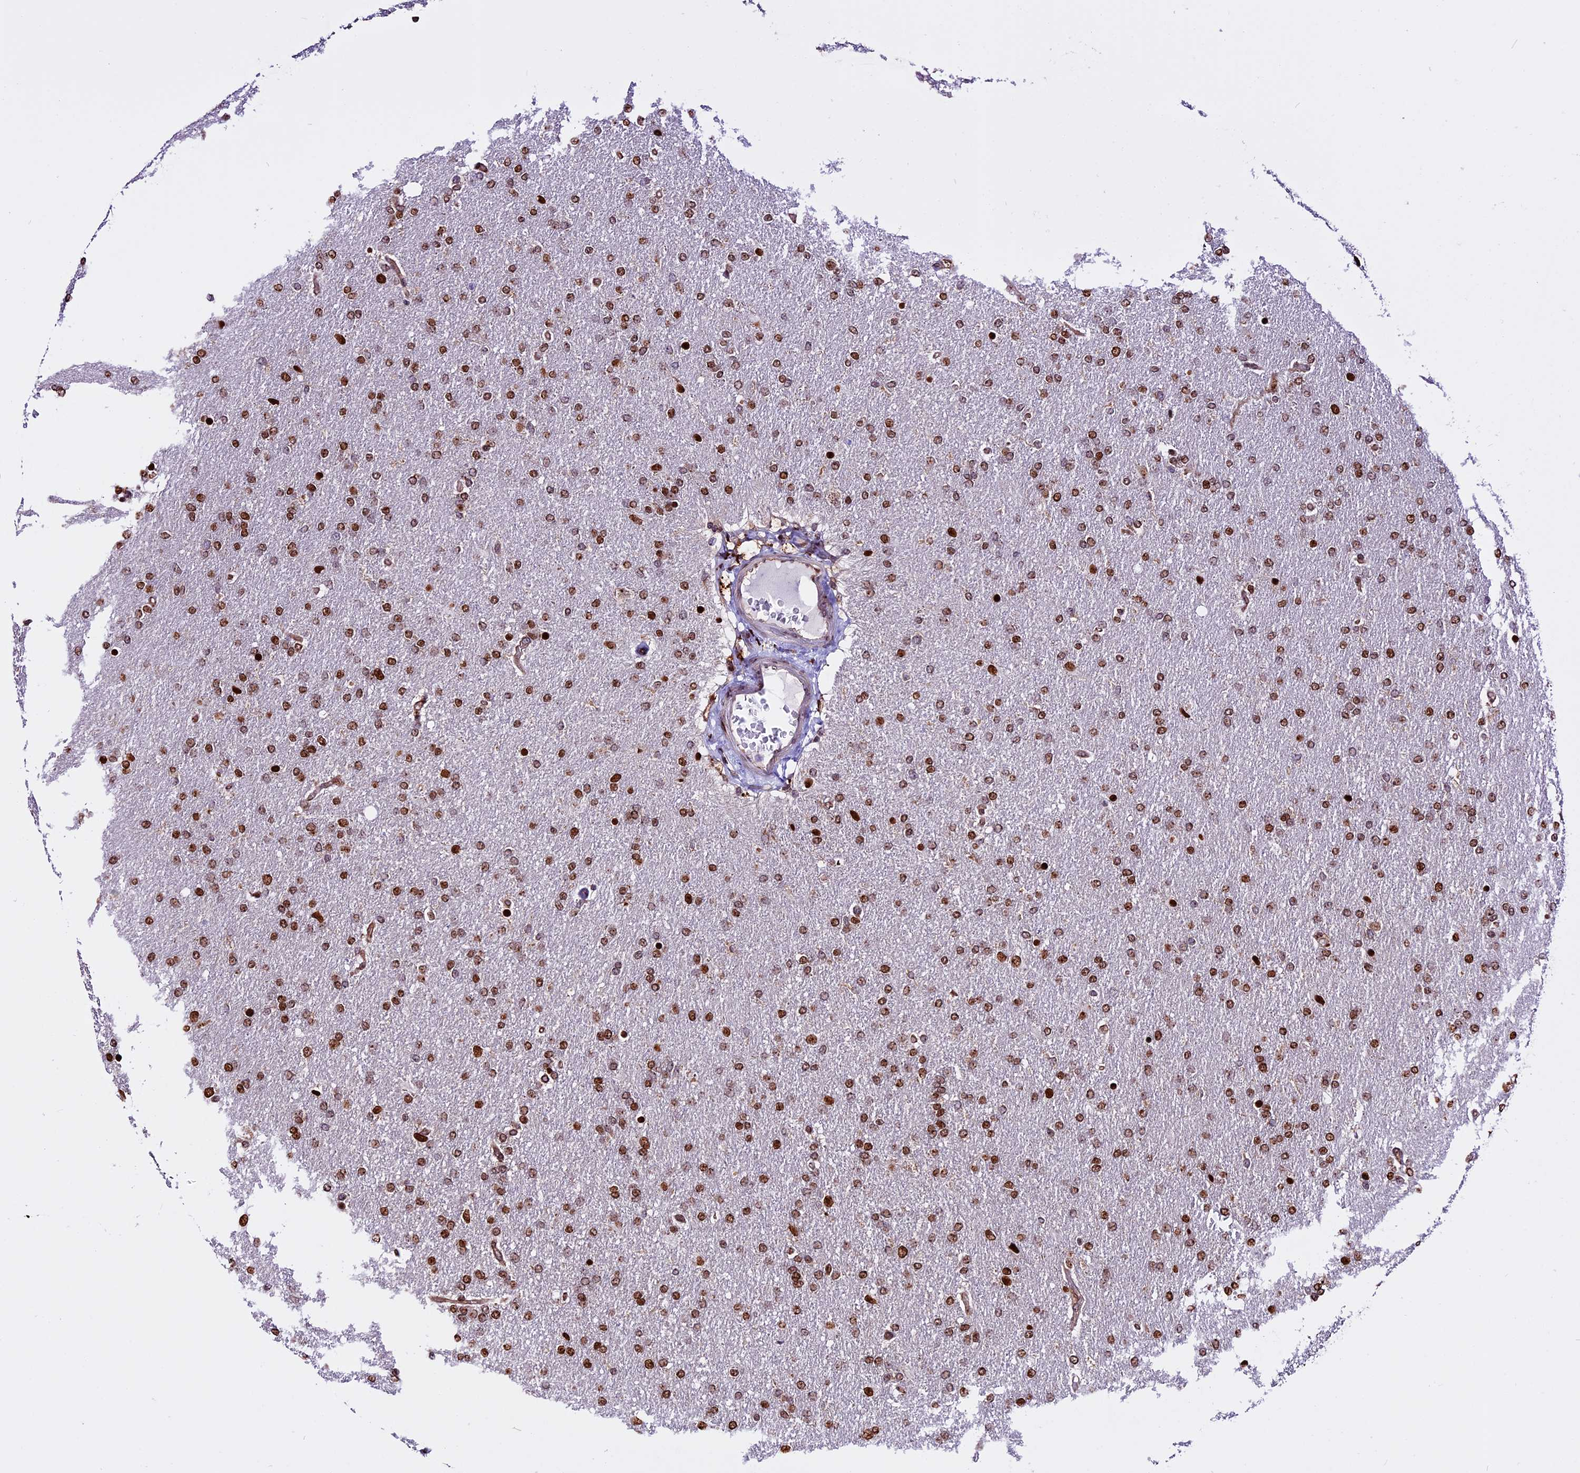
{"staining": {"intensity": "moderate", "quantity": ">75%", "location": "nuclear"}, "tissue": "glioma", "cell_type": "Tumor cells", "image_type": "cancer", "snomed": [{"axis": "morphology", "description": "Glioma, malignant, High grade"}, {"axis": "topography", "description": "Brain"}], "caption": "Brown immunohistochemical staining in human glioma exhibits moderate nuclear staining in about >75% of tumor cells.", "gene": "RINL", "patient": {"sex": "male", "age": 72}}